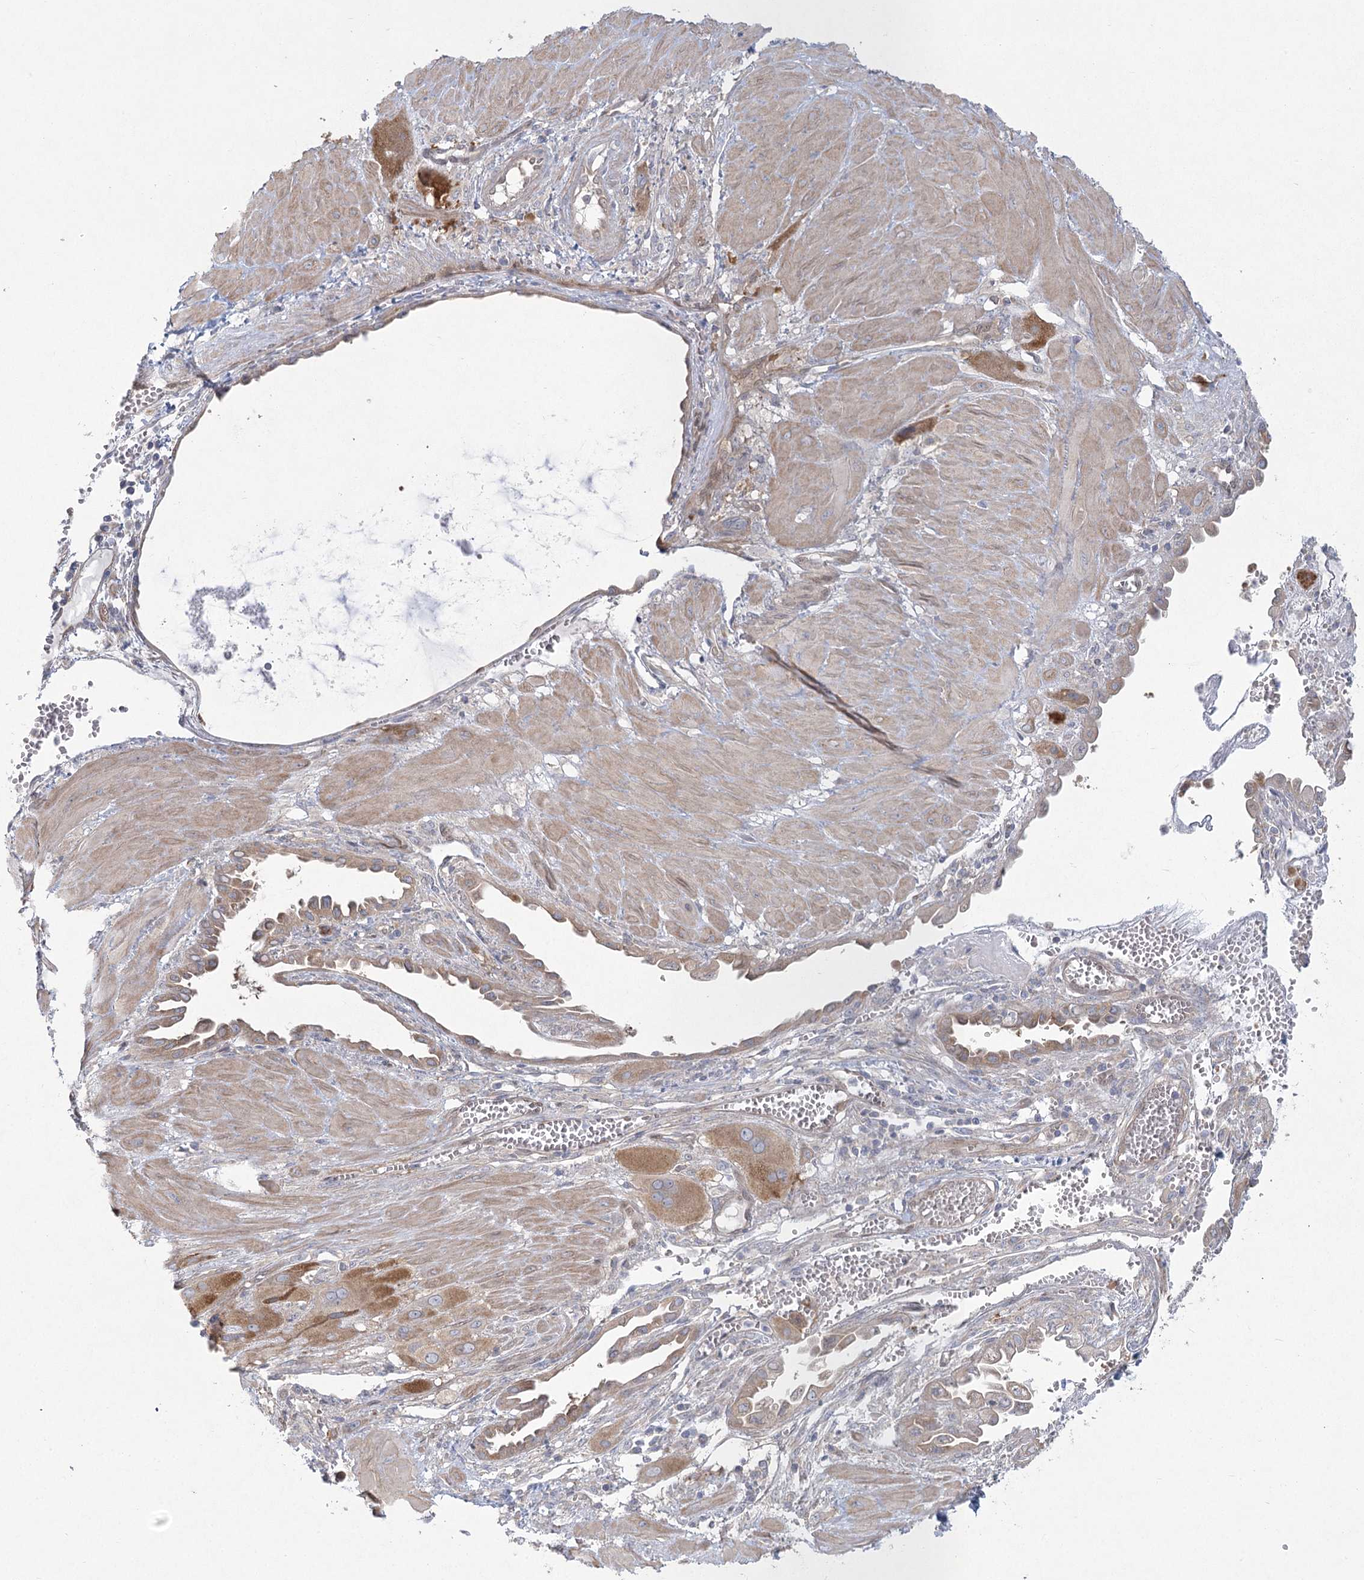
{"staining": {"intensity": "moderate", "quantity": ">75%", "location": "cytoplasmic/membranous"}, "tissue": "cervical cancer", "cell_type": "Tumor cells", "image_type": "cancer", "snomed": [{"axis": "morphology", "description": "Squamous cell carcinoma, NOS"}, {"axis": "topography", "description": "Cervix"}], "caption": "A micrograph of cervical squamous cell carcinoma stained for a protein exhibits moderate cytoplasmic/membranous brown staining in tumor cells.", "gene": "CAMTA1", "patient": {"sex": "female", "age": 34}}